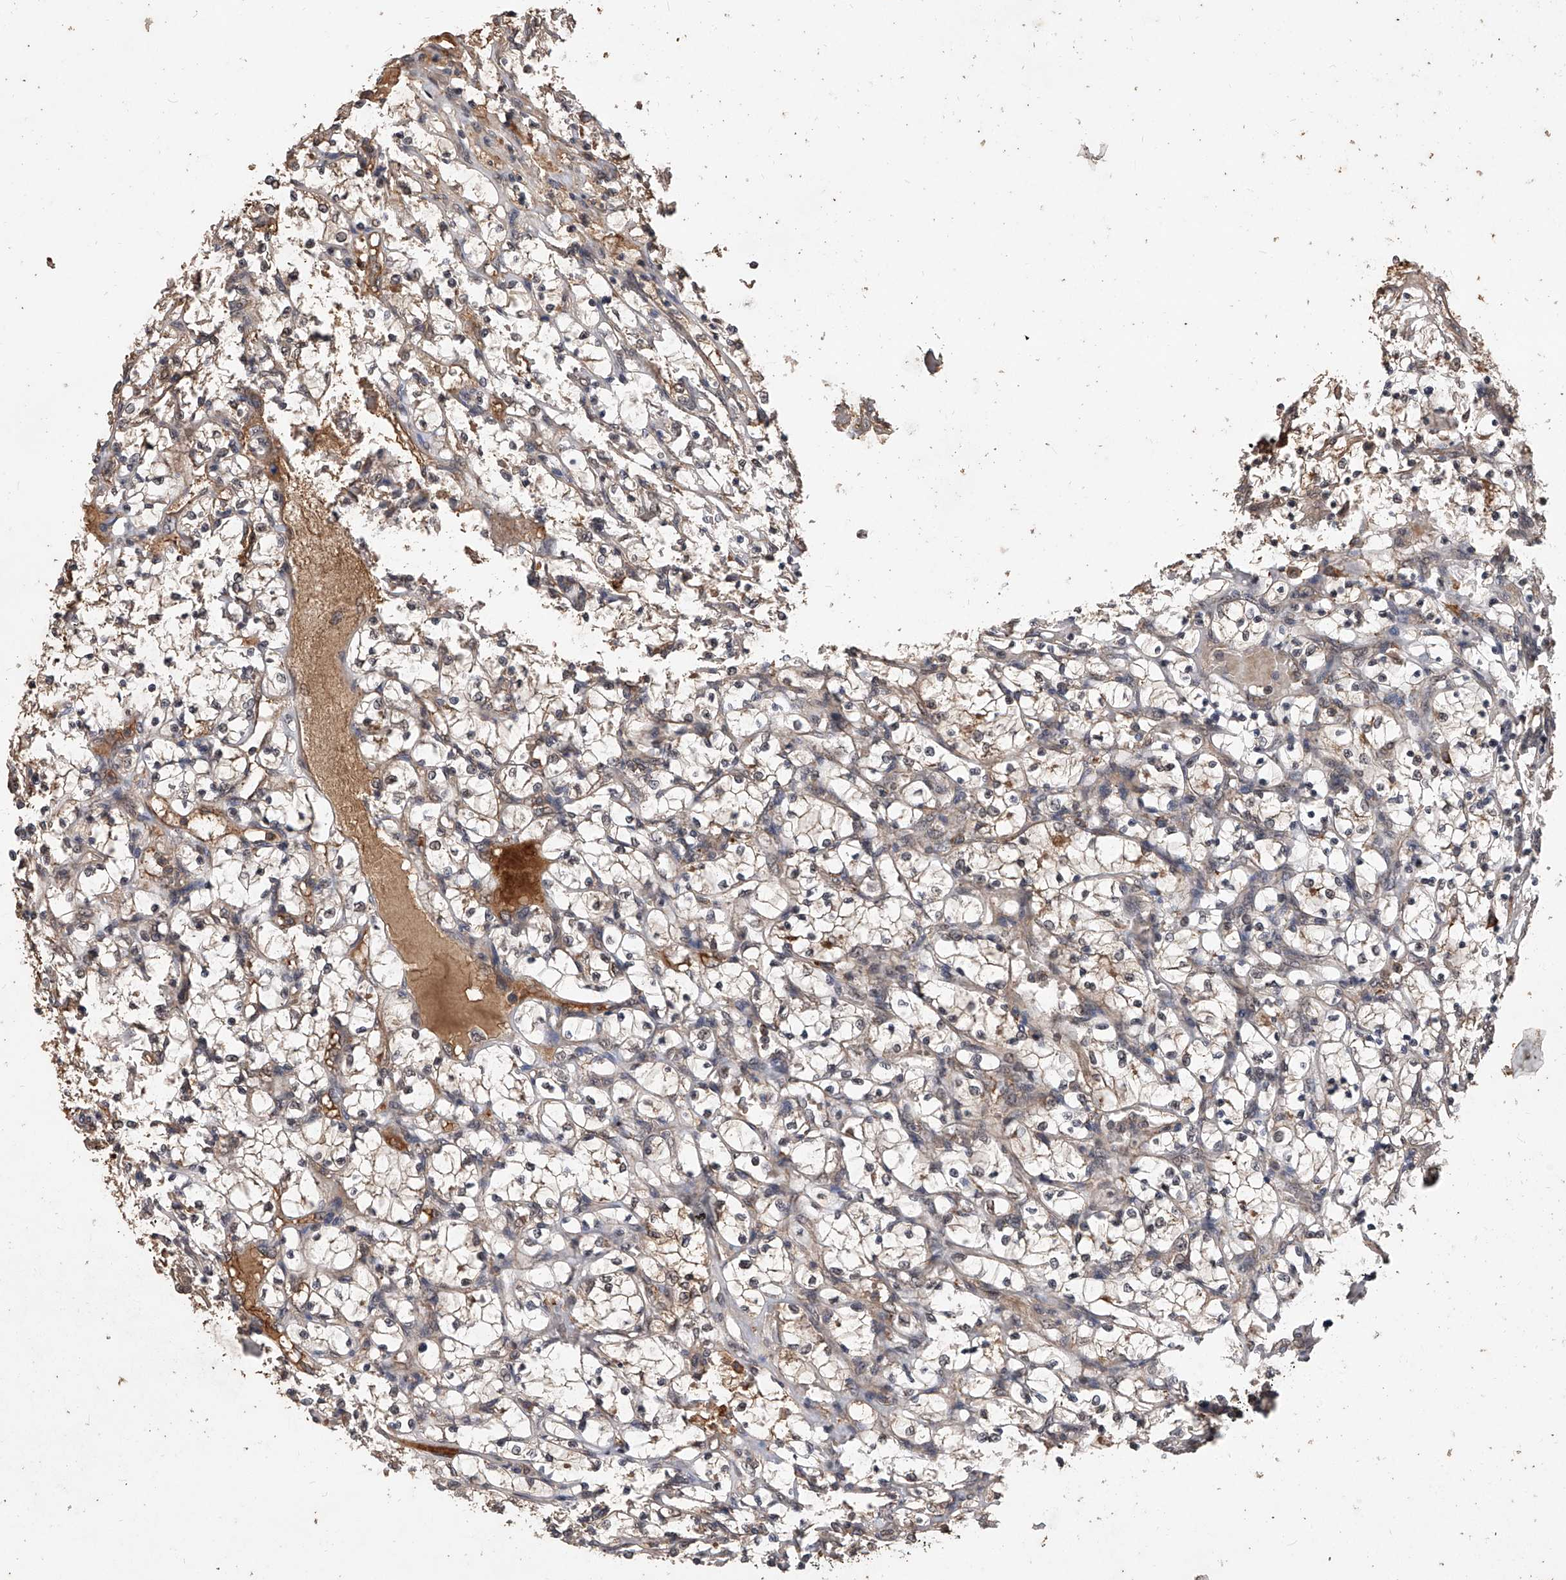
{"staining": {"intensity": "moderate", "quantity": "25%-75%", "location": "cytoplasmic/membranous"}, "tissue": "renal cancer", "cell_type": "Tumor cells", "image_type": "cancer", "snomed": [{"axis": "morphology", "description": "Adenocarcinoma, NOS"}, {"axis": "topography", "description": "Kidney"}], "caption": "The micrograph demonstrates immunohistochemical staining of renal cancer (adenocarcinoma). There is moderate cytoplasmic/membranous staining is appreciated in about 25%-75% of tumor cells. (DAB (3,3'-diaminobenzidine) IHC, brown staining for protein, blue staining for nuclei).", "gene": "CFAP410", "patient": {"sex": "female", "age": 69}}